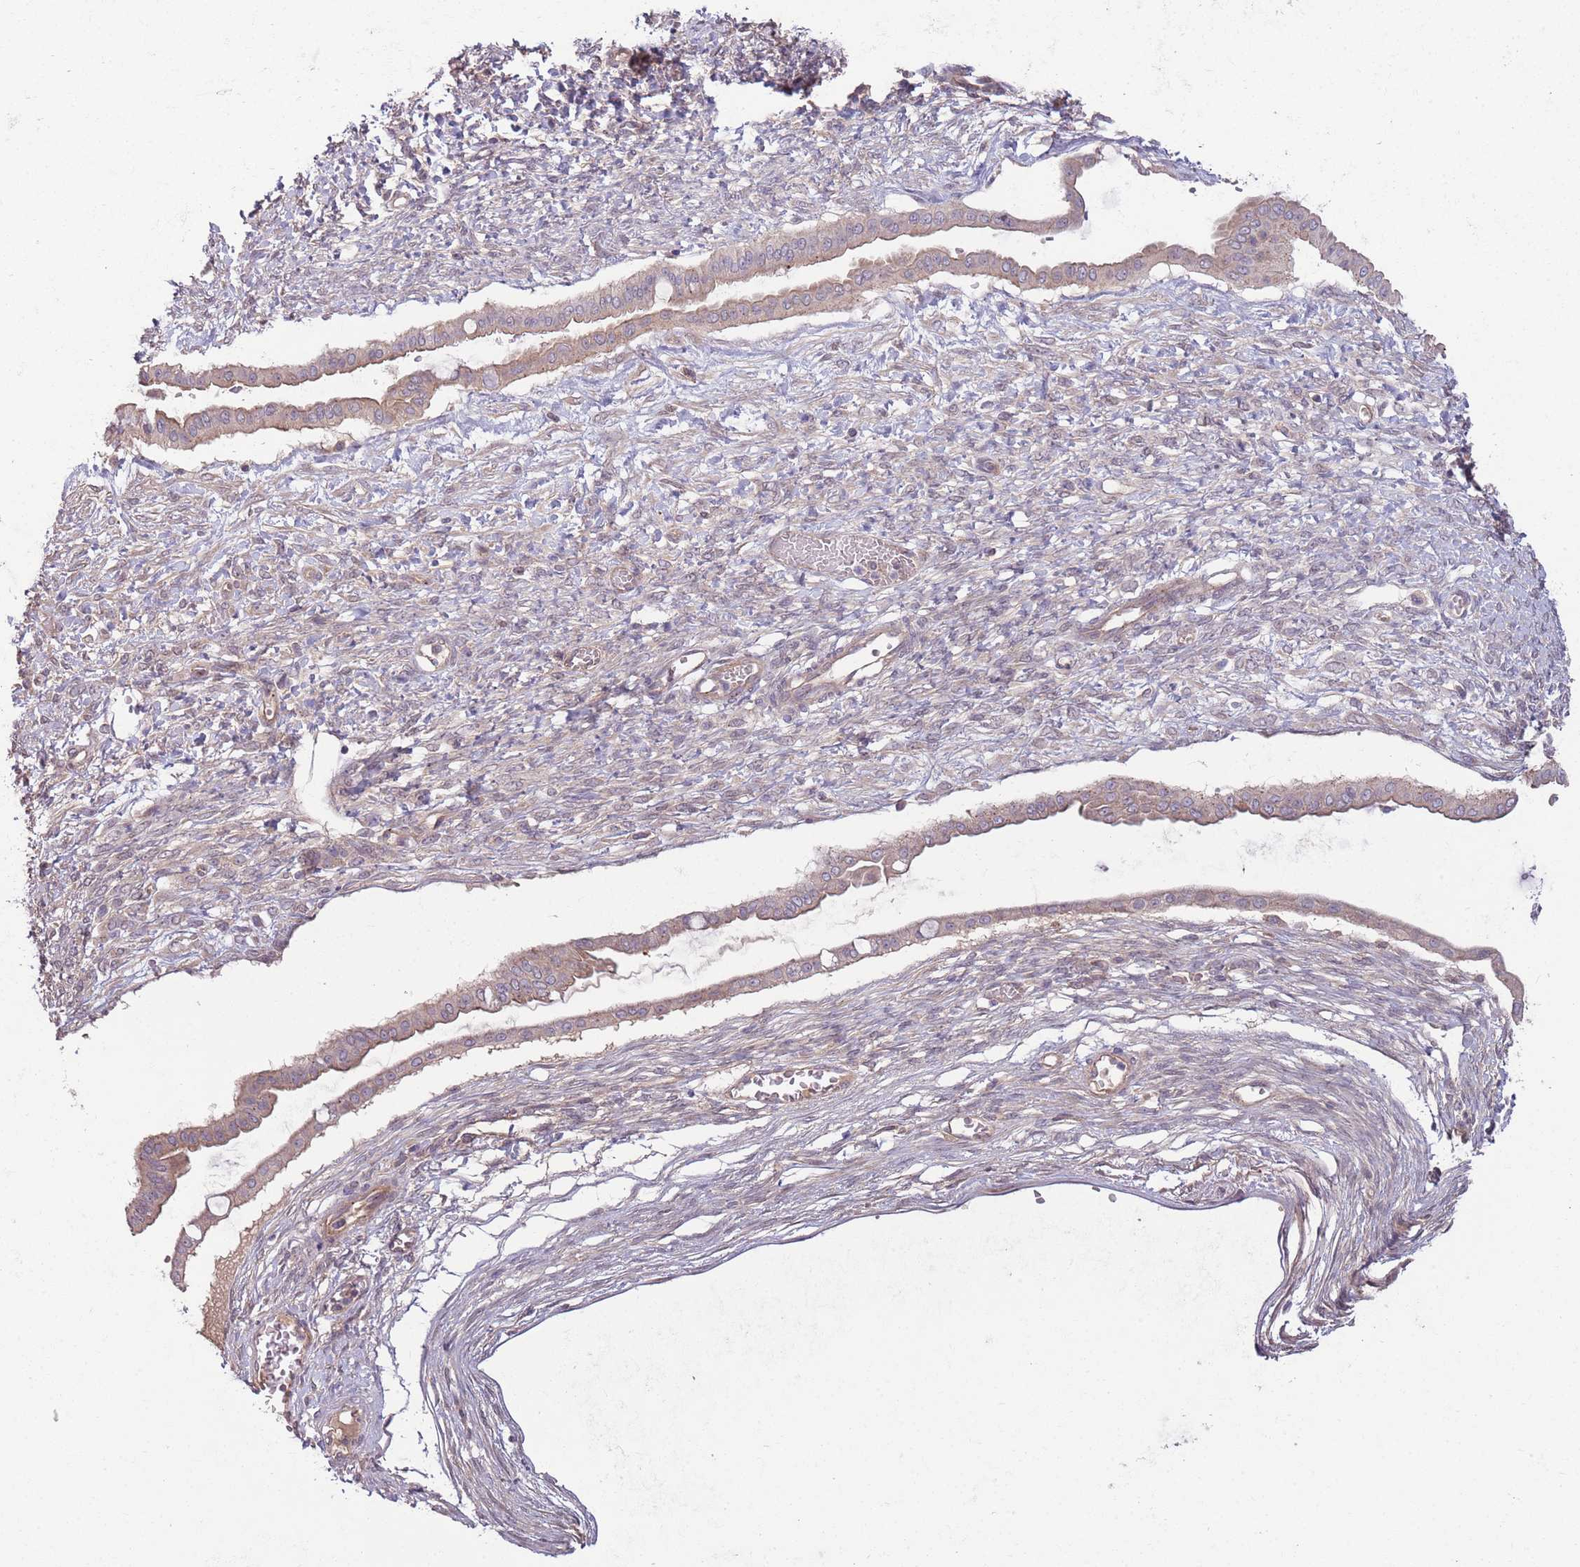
{"staining": {"intensity": "weak", "quantity": ">75%", "location": "cytoplasmic/membranous"}, "tissue": "ovarian cancer", "cell_type": "Tumor cells", "image_type": "cancer", "snomed": [{"axis": "morphology", "description": "Cystadenocarcinoma, mucinous, NOS"}, {"axis": "topography", "description": "Ovary"}], "caption": "Immunohistochemistry (IHC) (DAB (3,3'-diaminobenzidine)) staining of human ovarian mucinous cystadenocarcinoma exhibits weak cytoplasmic/membranous protein expression in about >75% of tumor cells.", "gene": "SAV1", "patient": {"sex": "female", "age": 73}}